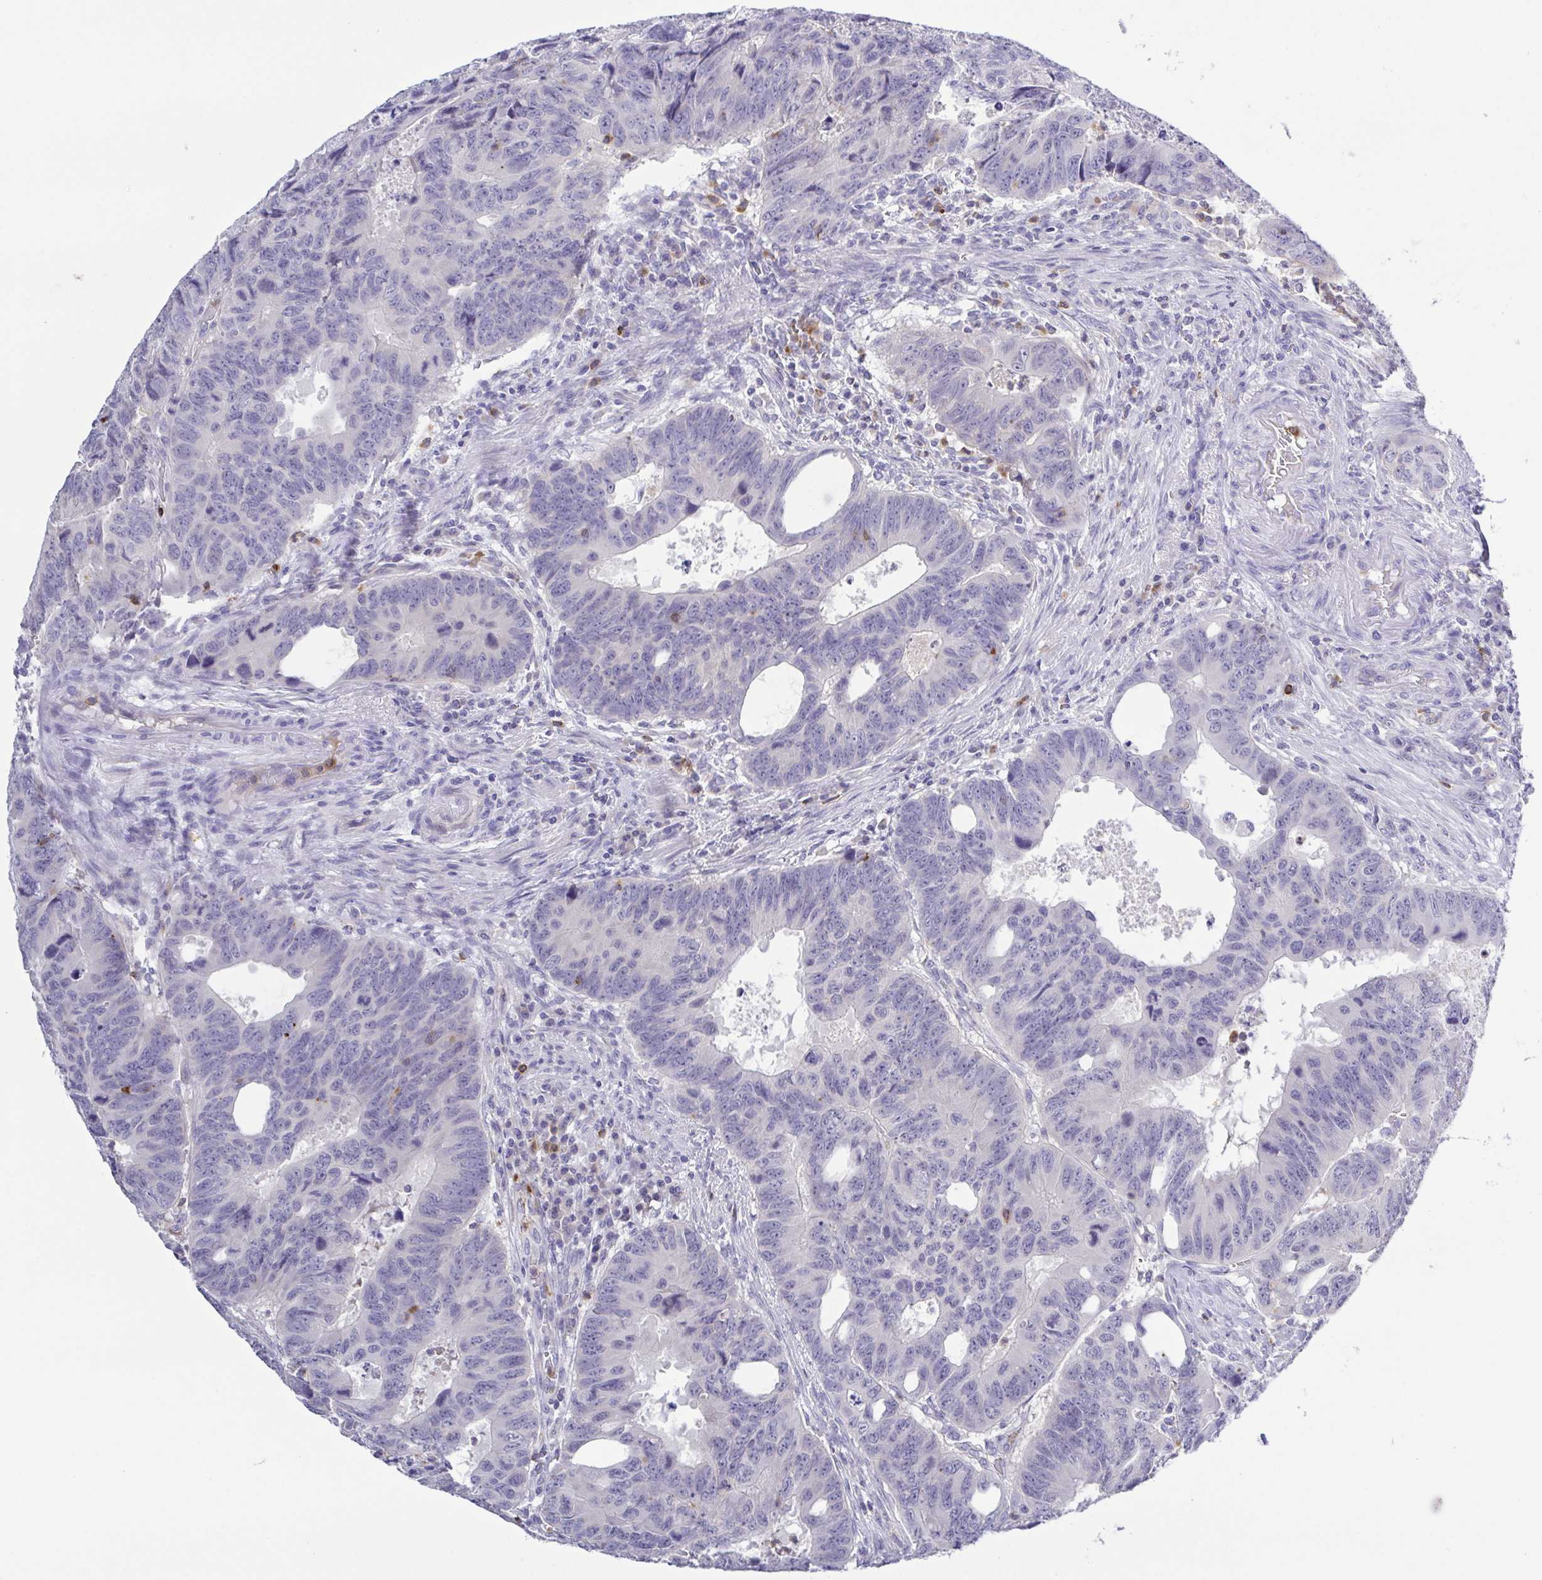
{"staining": {"intensity": "negative", "quantity": "none", "location": "none"}, "tissue": "colorectal cancer", "cell_type": "Tumor cells", "image_type": "cancer", "snomed": [{"axis": "morphology", "description": "Adenocarcinoma, NOS"}, {"axis": "topography", "description": "Colon"}], "caption": "DAB immunohistochemical staining of human colorectal cancer reveals no significant expression in tumor cells.", "gene": "PGLYRP1", "patient": {"sex": "male", "age": 62}}